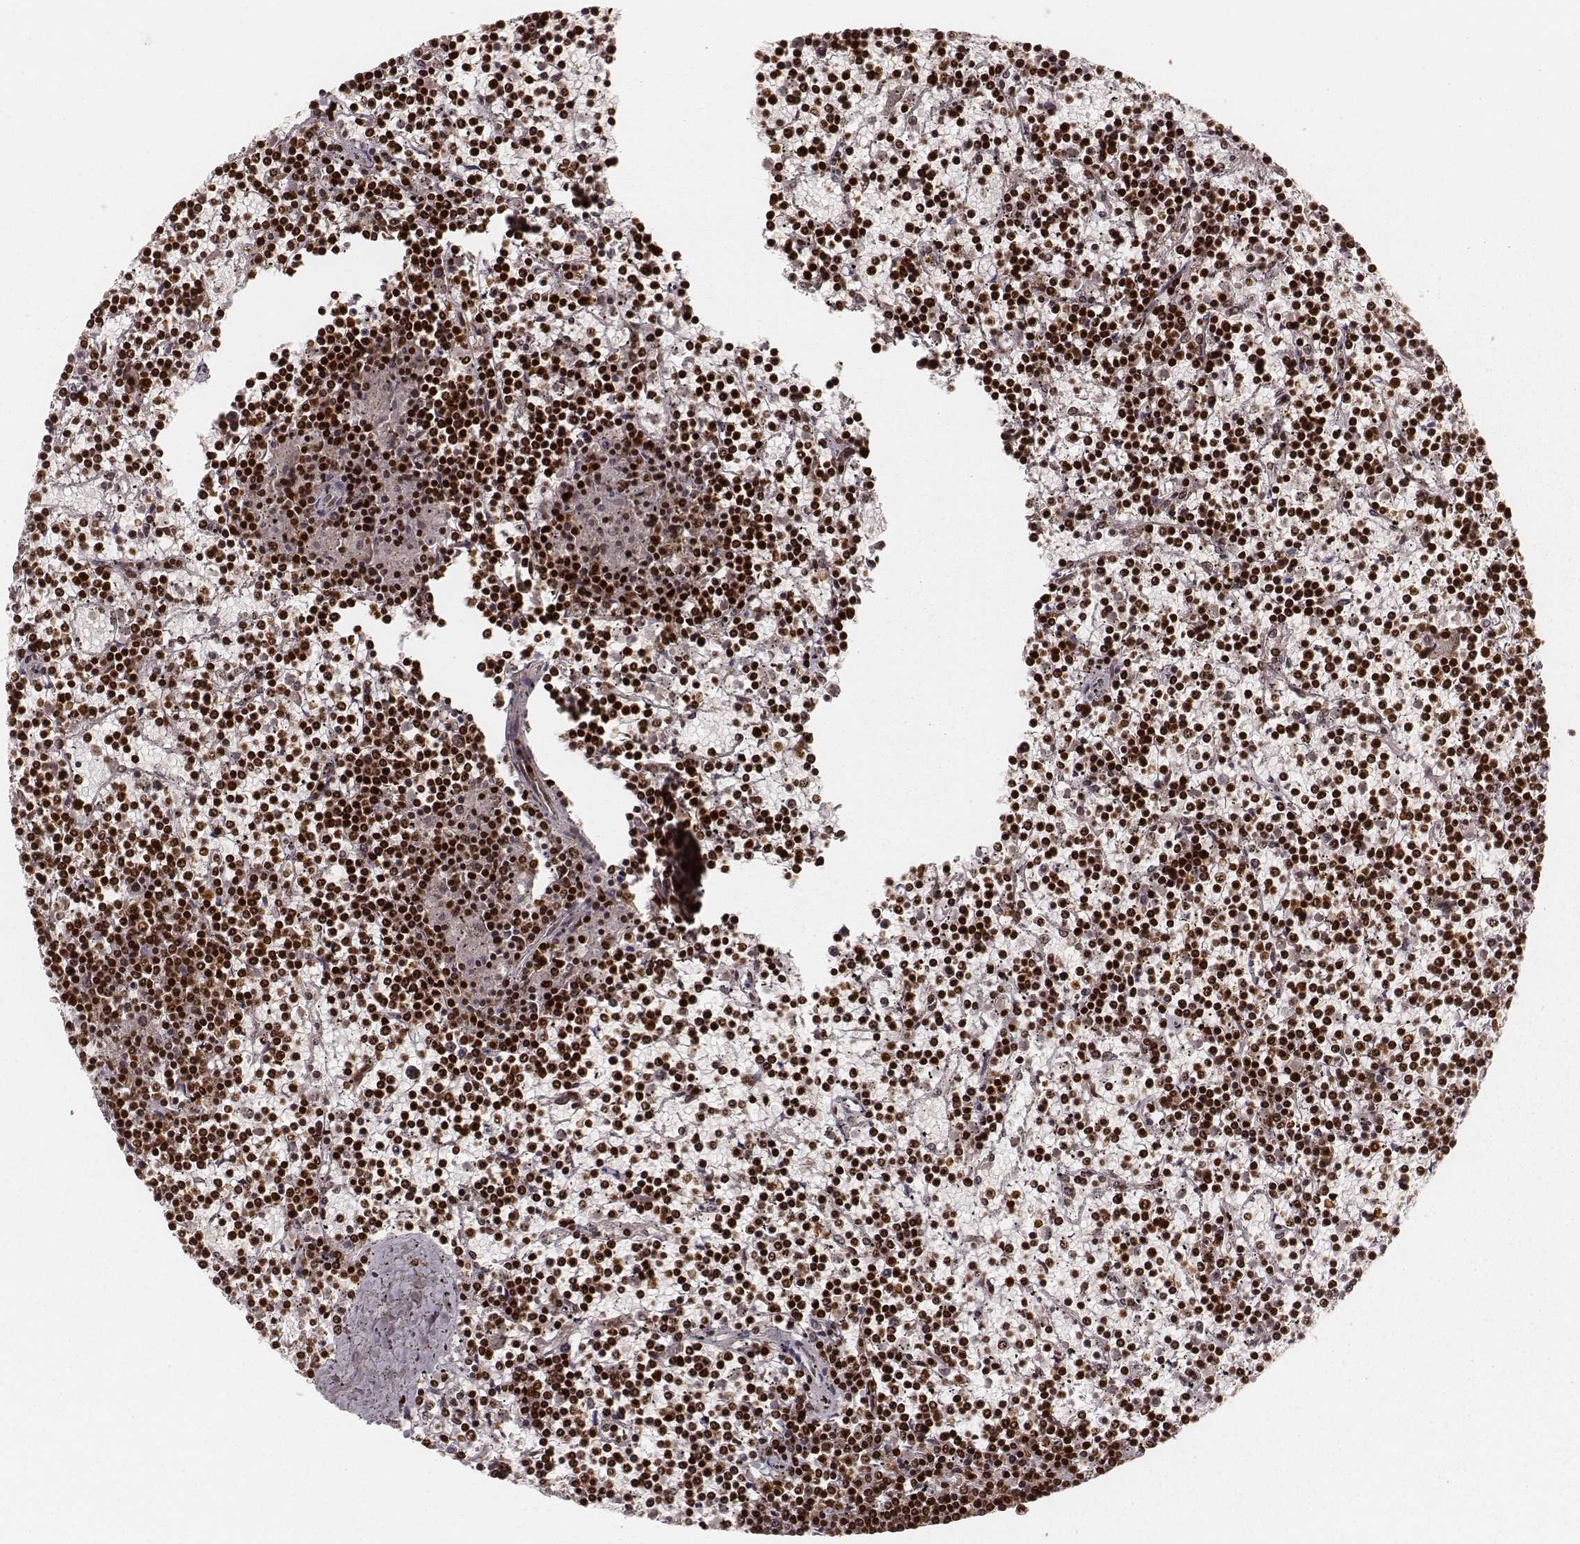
{"staining": {"intensity": "strong", "quantity": ">75%", "location": "nuclear"}, "tissue": "lymphoma", "cell_type": "Tumor cells", "image_type": "cancer", "snomed": [{"axis": "morphology", "description": "Malignant lymphoma, non-Hodgkin's type, Low grade"}, {"axis": "topography", "description": "Spleen"}], "caption": "Immunohistochemistry (IHC) (DAB) staining of human low-grade malignant lymphoma, non-Hodgkin's type reveals strong nuclear protein positivity in about >75% of tumor cells.", "gene": "PARP1", "patient": {"sex": "female", "age": 19}}